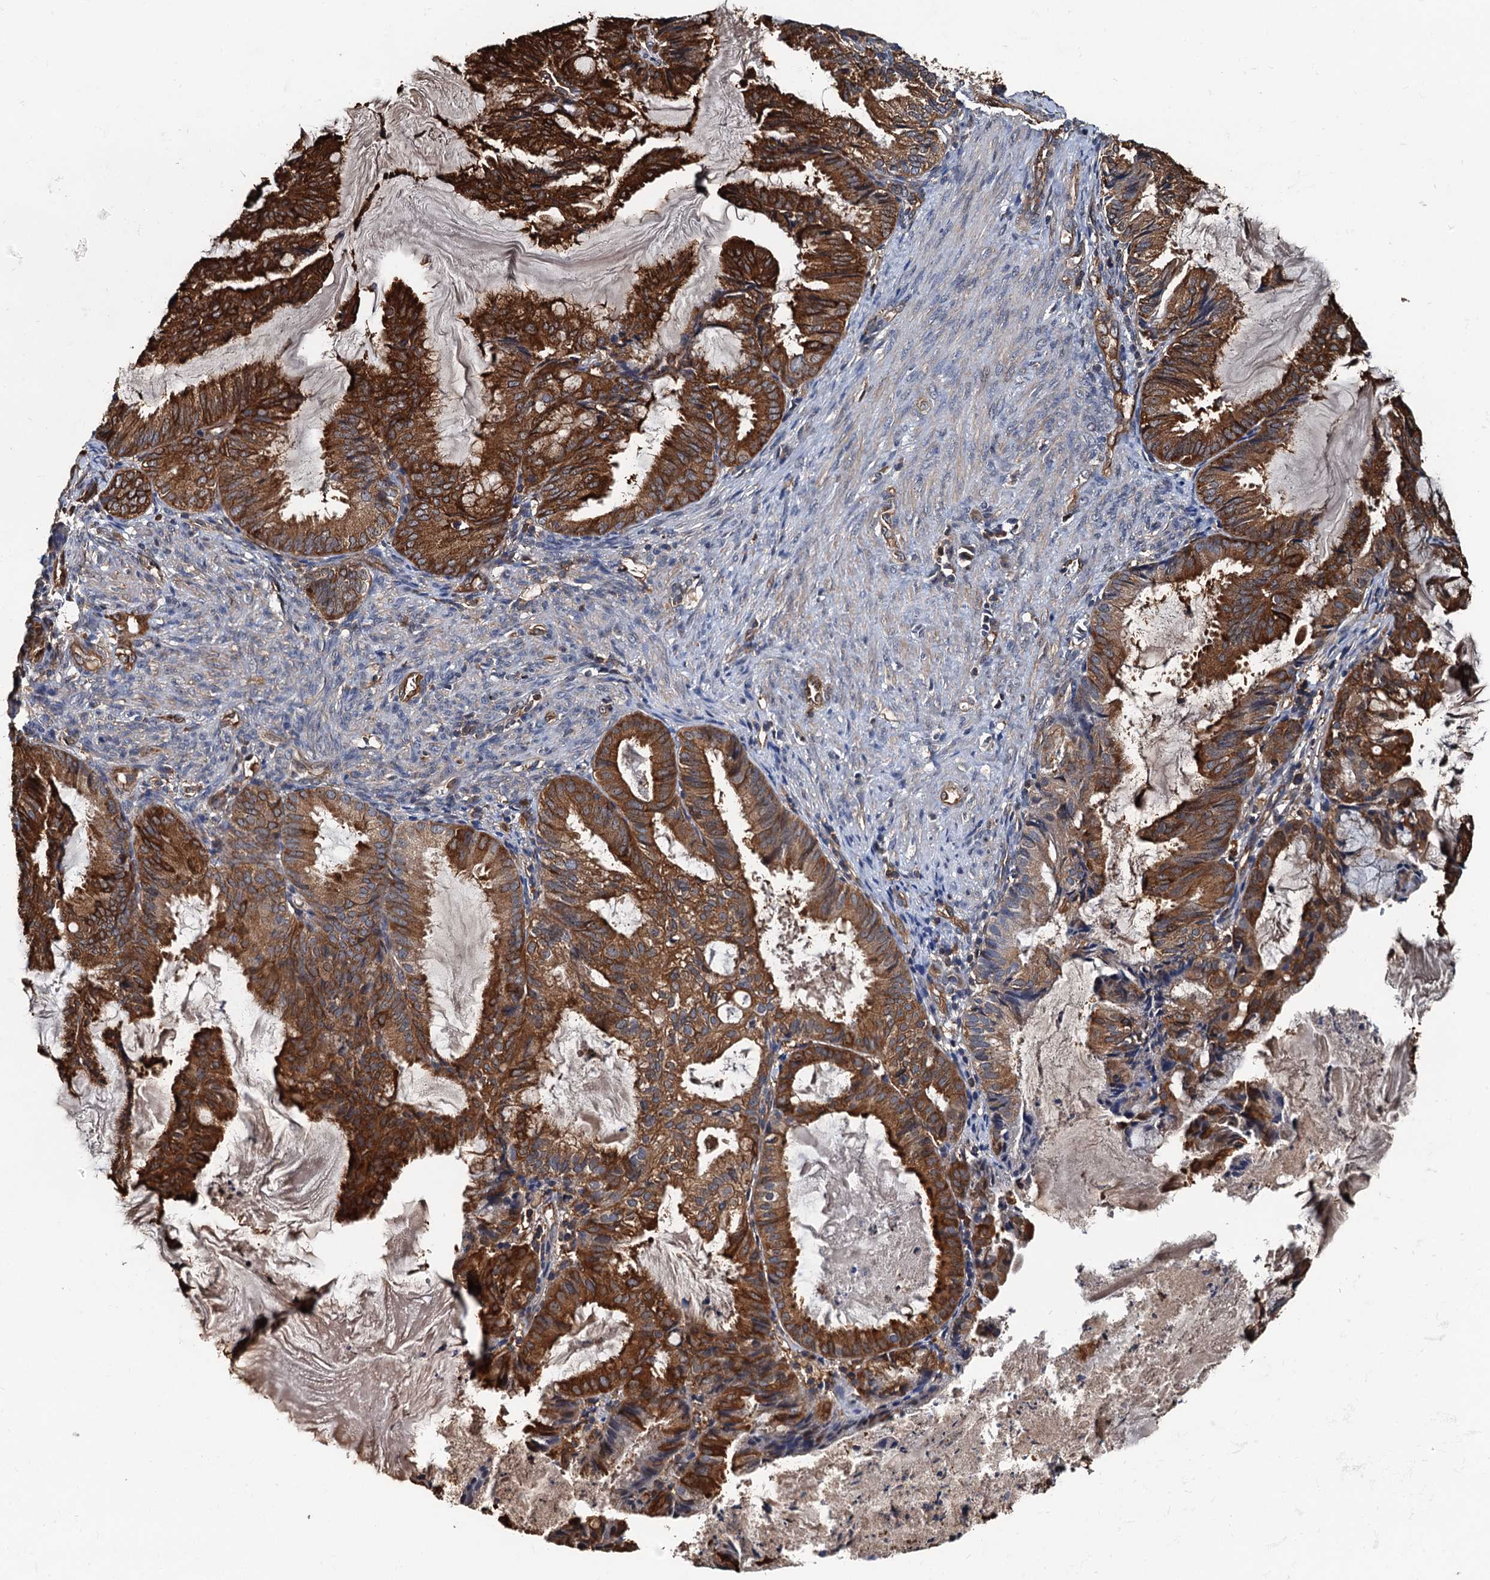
{"staining": {"intensity": "strong", "quantity": ">75%", "location": "cytoplasmic/membranous"}, "tissue": "endometrial cancer", "cell_type": "Tumor cells", "image_type": "cancer", "snomed": [{"axis": "morphology", "description": "Adenocarcinoma, NOS"}, {"axis": "topography", "description": "Endometrium"}], "caption": "Immunohistochemistry histopathology image of endometrial cancer (adenocarcinoma) stained for a protein (brown), which exhibits high levels of strong cytoplasmic/membranous positivity in approximately >75% of tumor cells.", "gene": "USP6NL", "patient": {"sex": "female", "age": 86}}